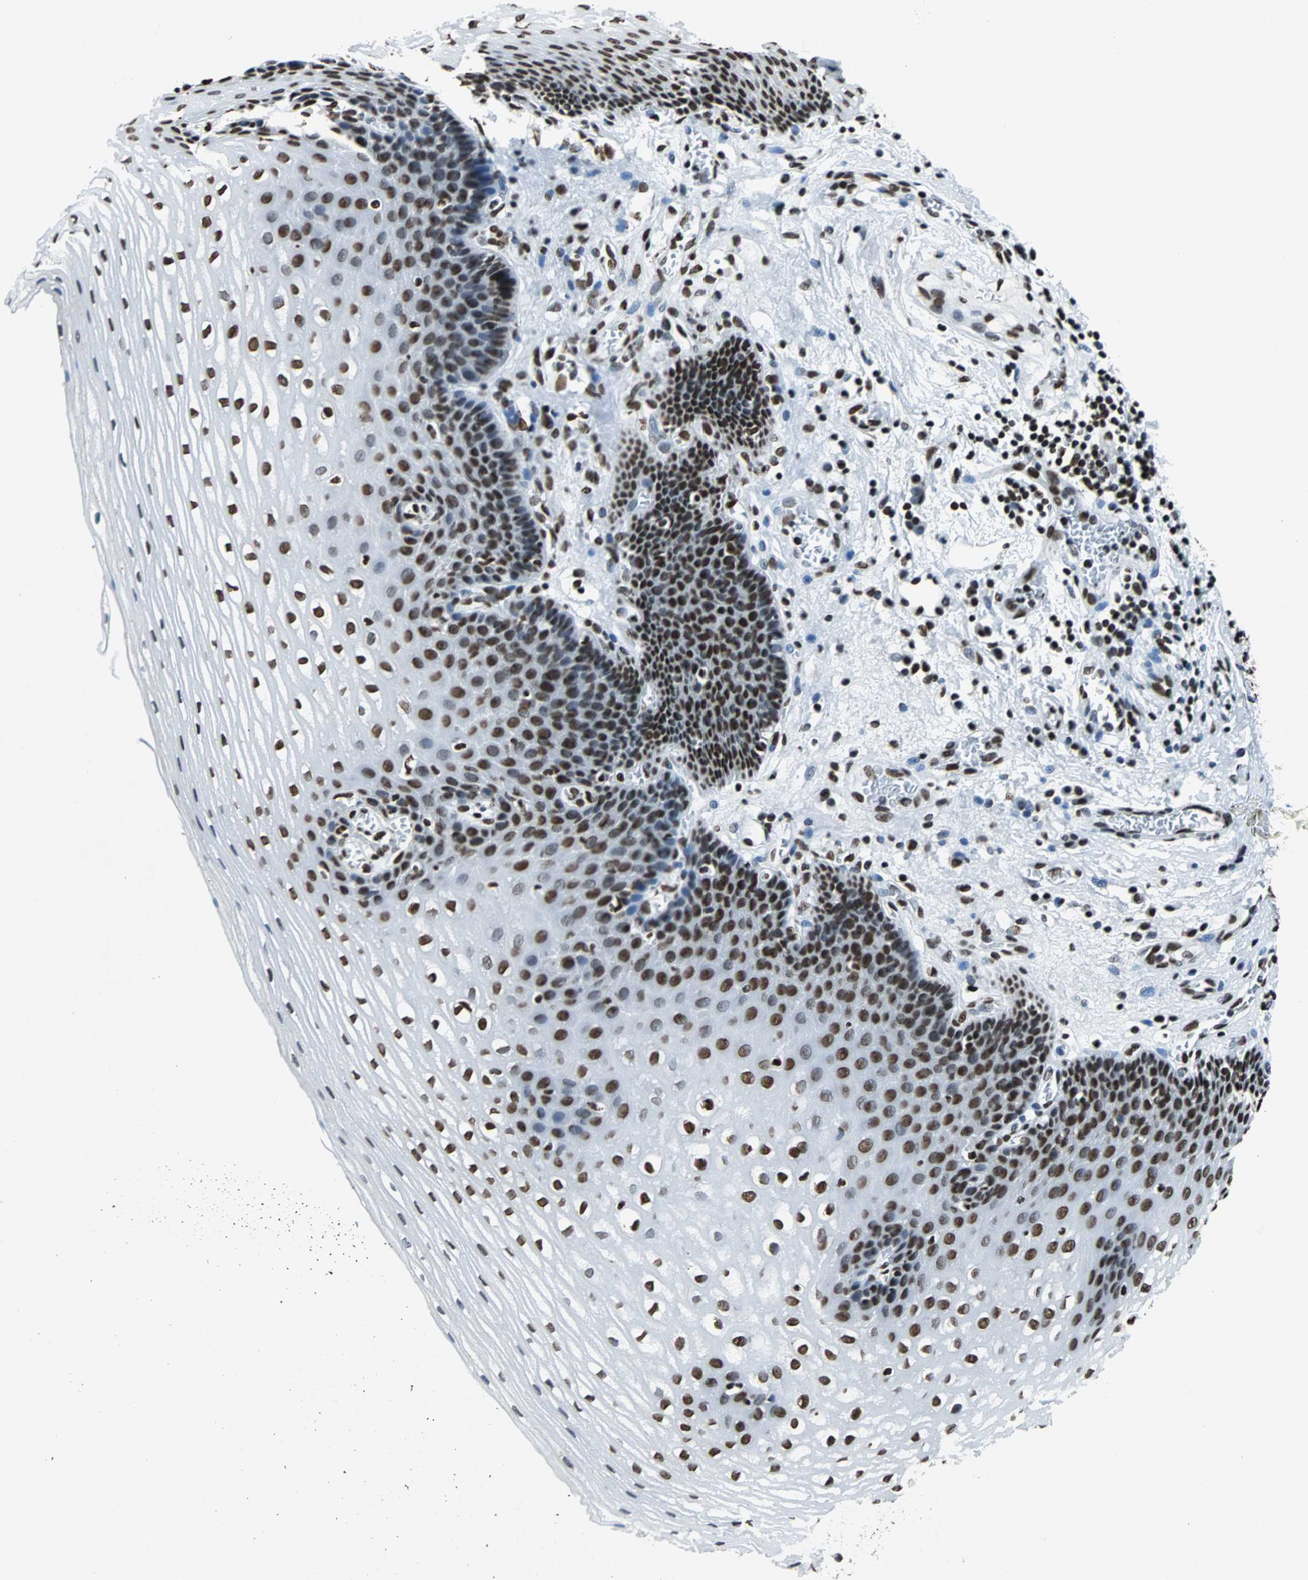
{"staining": {"intensity": "strong", "quantity": "25%-75%", "location": "nuclear"}, "tissue": "esophagus", "cell_type": "Squamous epithelial cells", "image_type": "normal", "snomed": [{"axis": "morphology", "description": "Normal tissue, NOS"}, {"axis": "topography", "description": "Esophagus"}], "caption": "Strong nuclear expression for a protein is appreciated in about 25%-75% of squamous epithelial cells of benign esophagus using IHC.", "gene": "FUBP1", "patient": {"sex": "male", "age": 48}}